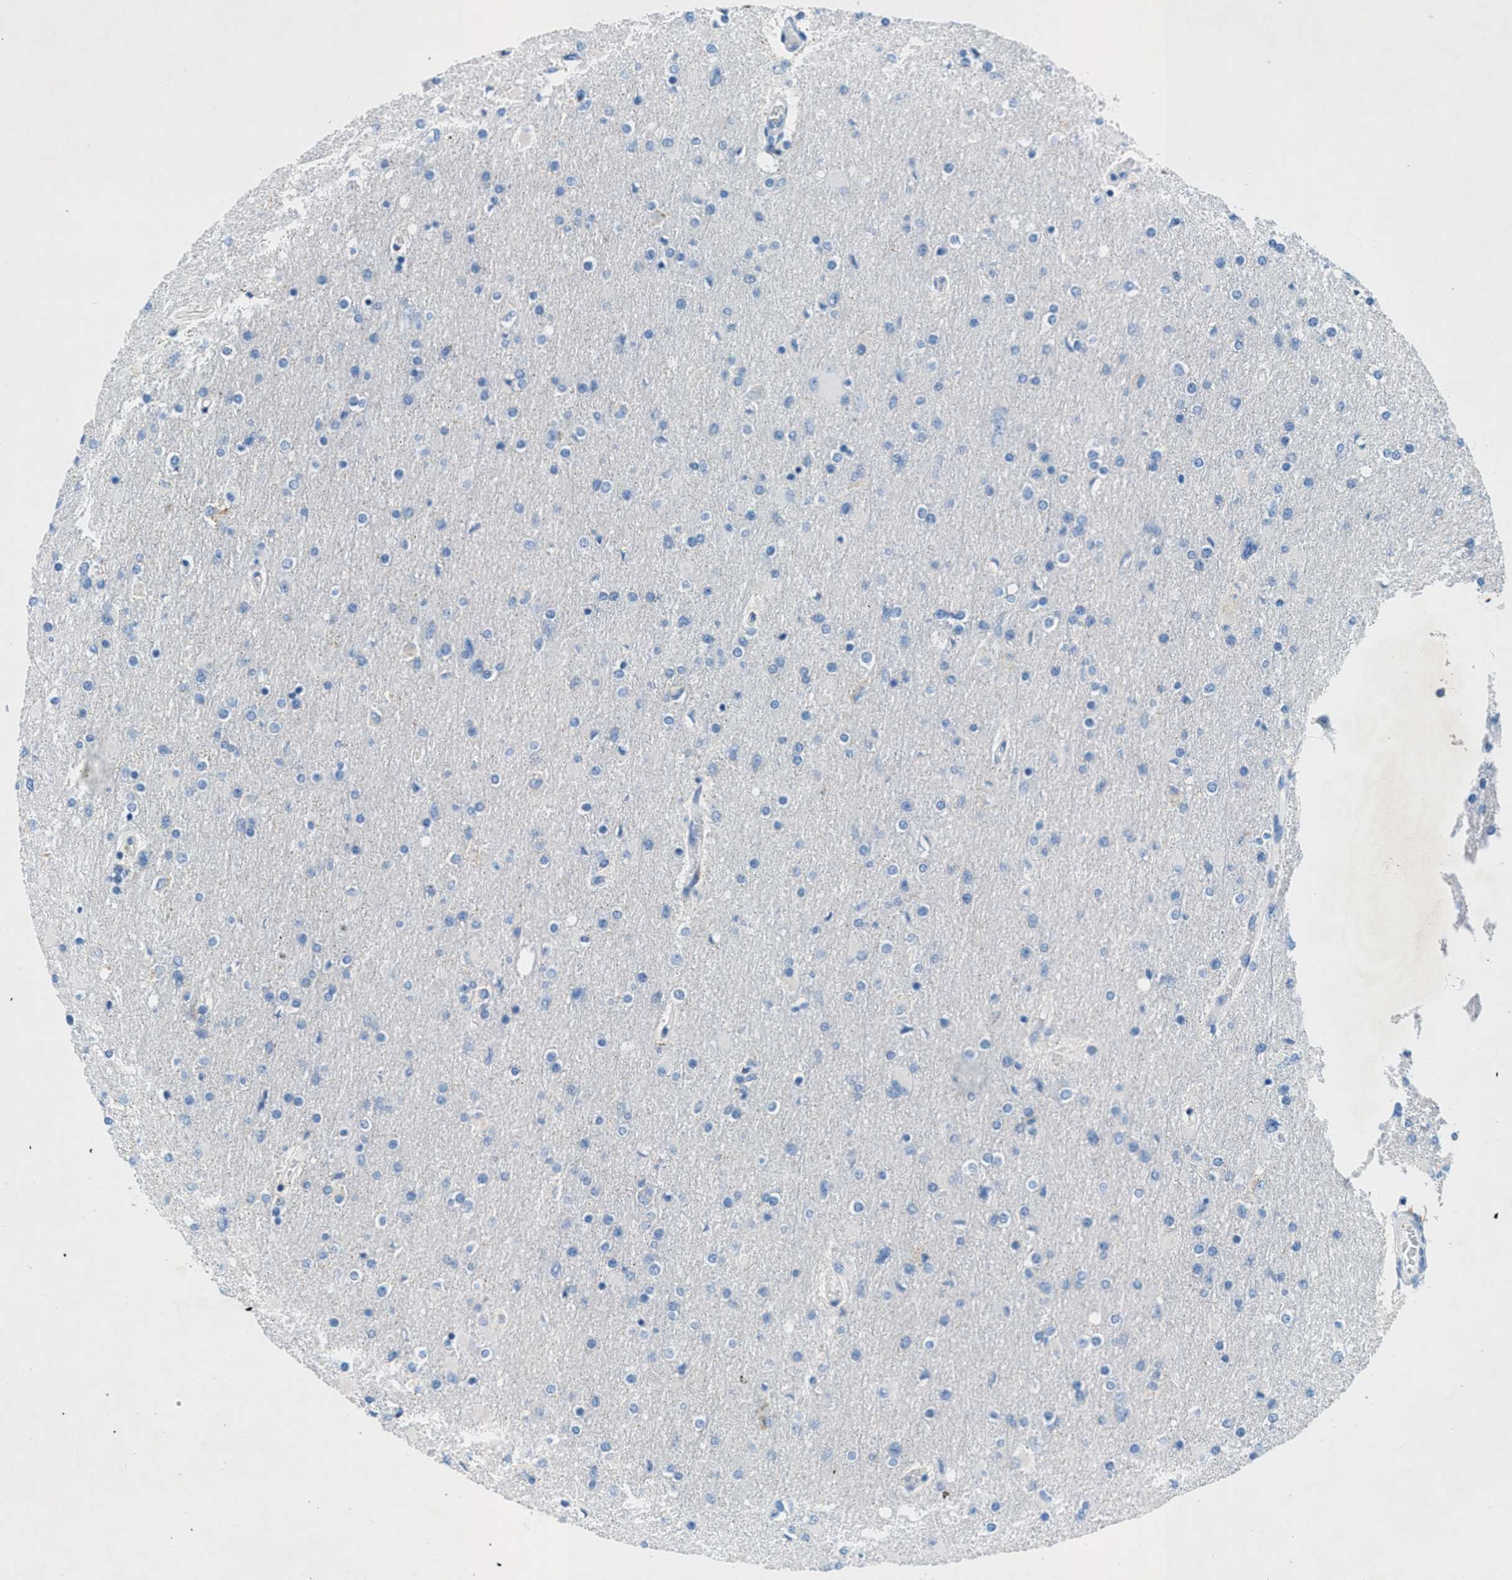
{"staining": {"intensity": "negative", "quantity": "none", "location": "none"}, "tissue": "glioma", "cell_type": "Tumor cells", "image_type": "cancer", "snomed": [{"axis": "morphology", "description": "Glioma, malignant, High grade"}, {"axis": "topography", "description": "Cerebral cortex"}], "caption": "An immunohistochemistry image of glioma is shown. There is no staining in tumor cells of glioma. The staining was performed using DAB to visualize the protein expression in brown, while the nuclei were stained in blue with hematoxylin (Magnification: 20x).", "gene": "GALNT17", "patient": {"sex": "female", "age": 36}}